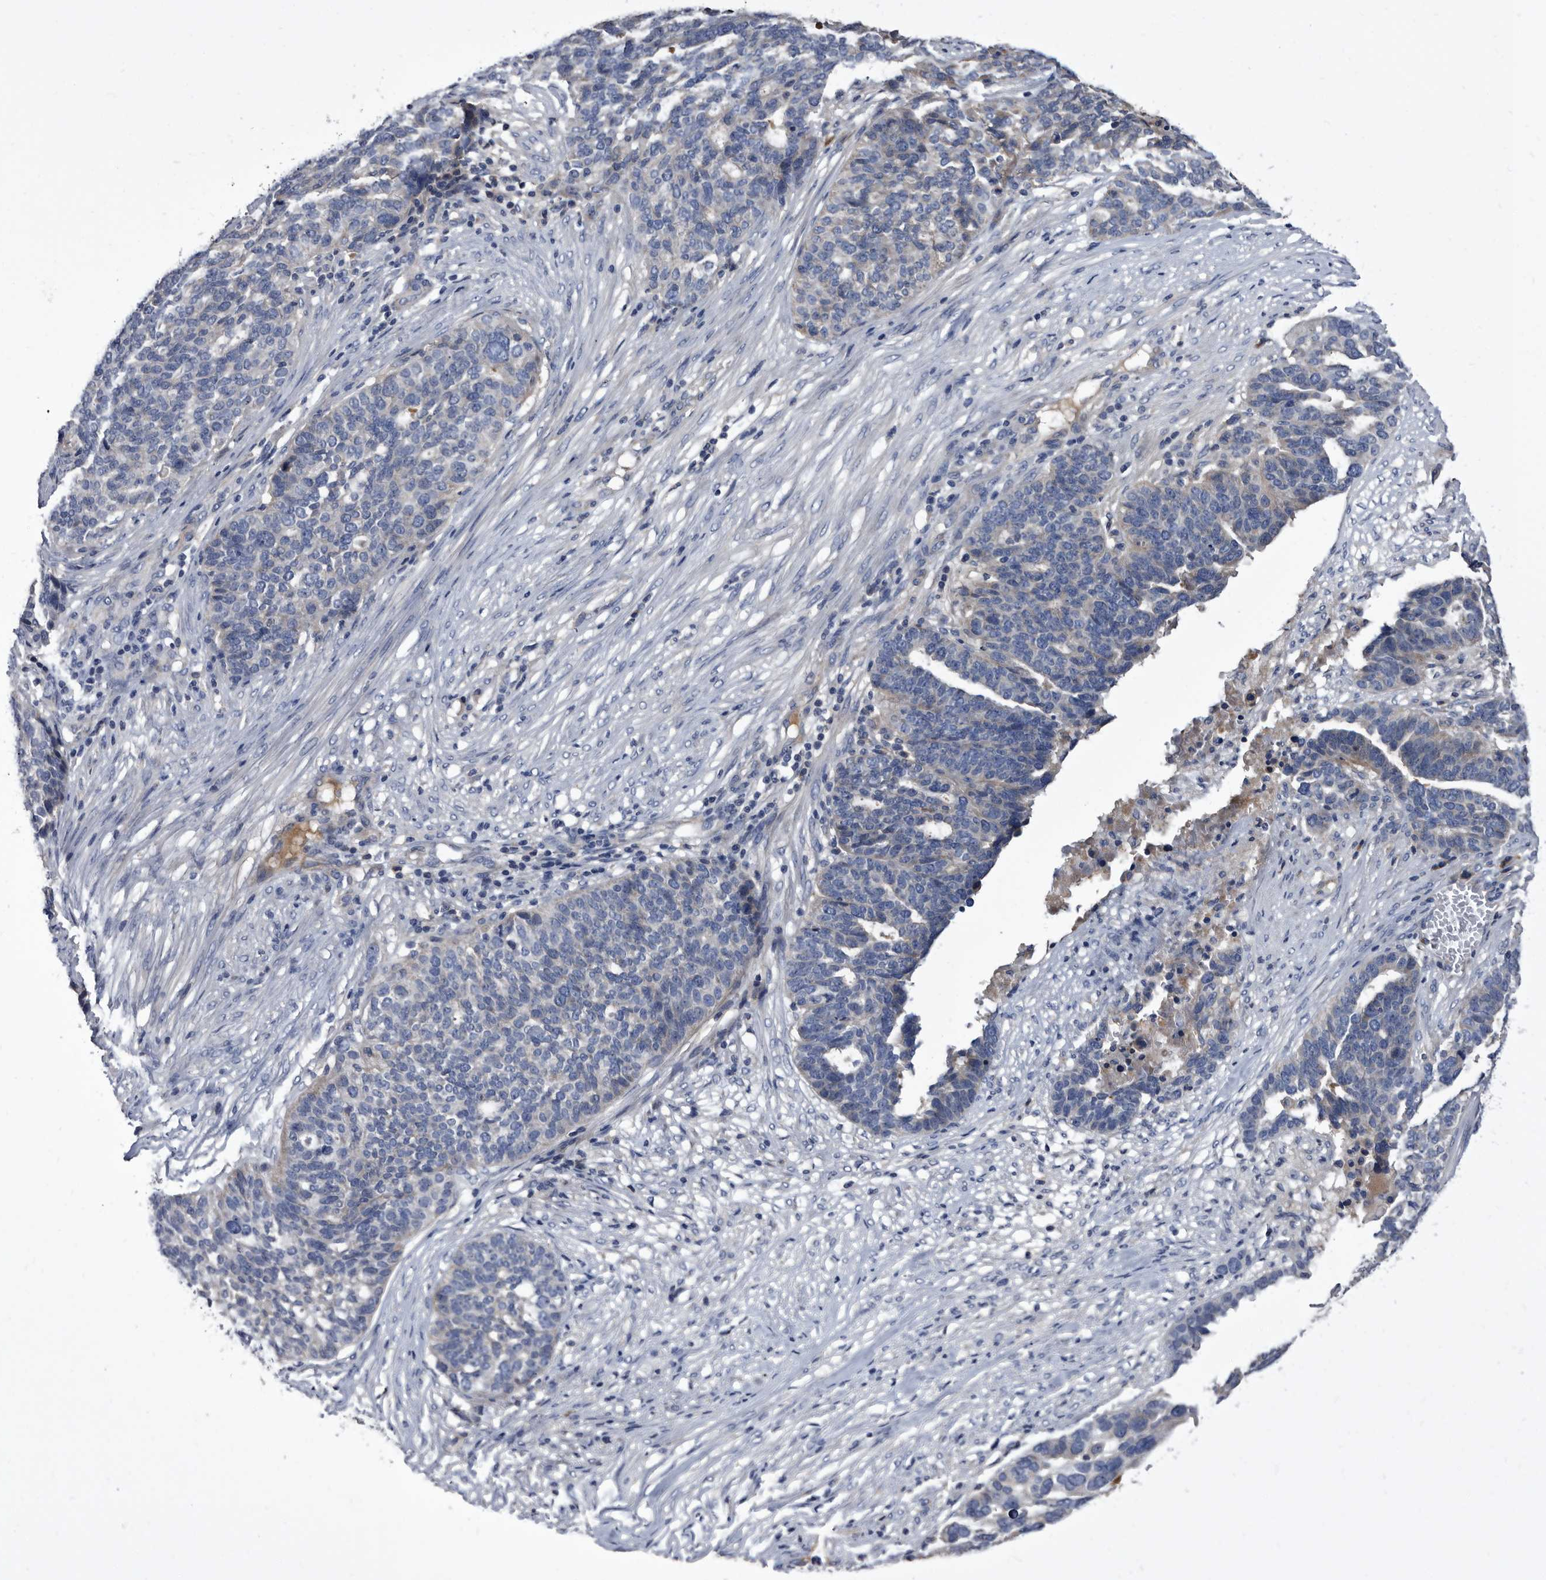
{"staining": {"intensity": "negative", "quantity": "none", "location": "none"}, "tissue": "ovarian cancer", "cell_type": "Tumor cells", "image_type": "cancer", "snomed": [{"axis": "morphology", "description": "Cystadenocarcinoma, serous, NOS"}, {"axis": "topography", "description": "Ovary"}], "caption": "Histopathology image shows no significant protein staining in tumor cells of serous cystadenocarcinoma (ovarian).", "gene": "DTNBP1", "patient": {"sex": "female", "age": 59}}